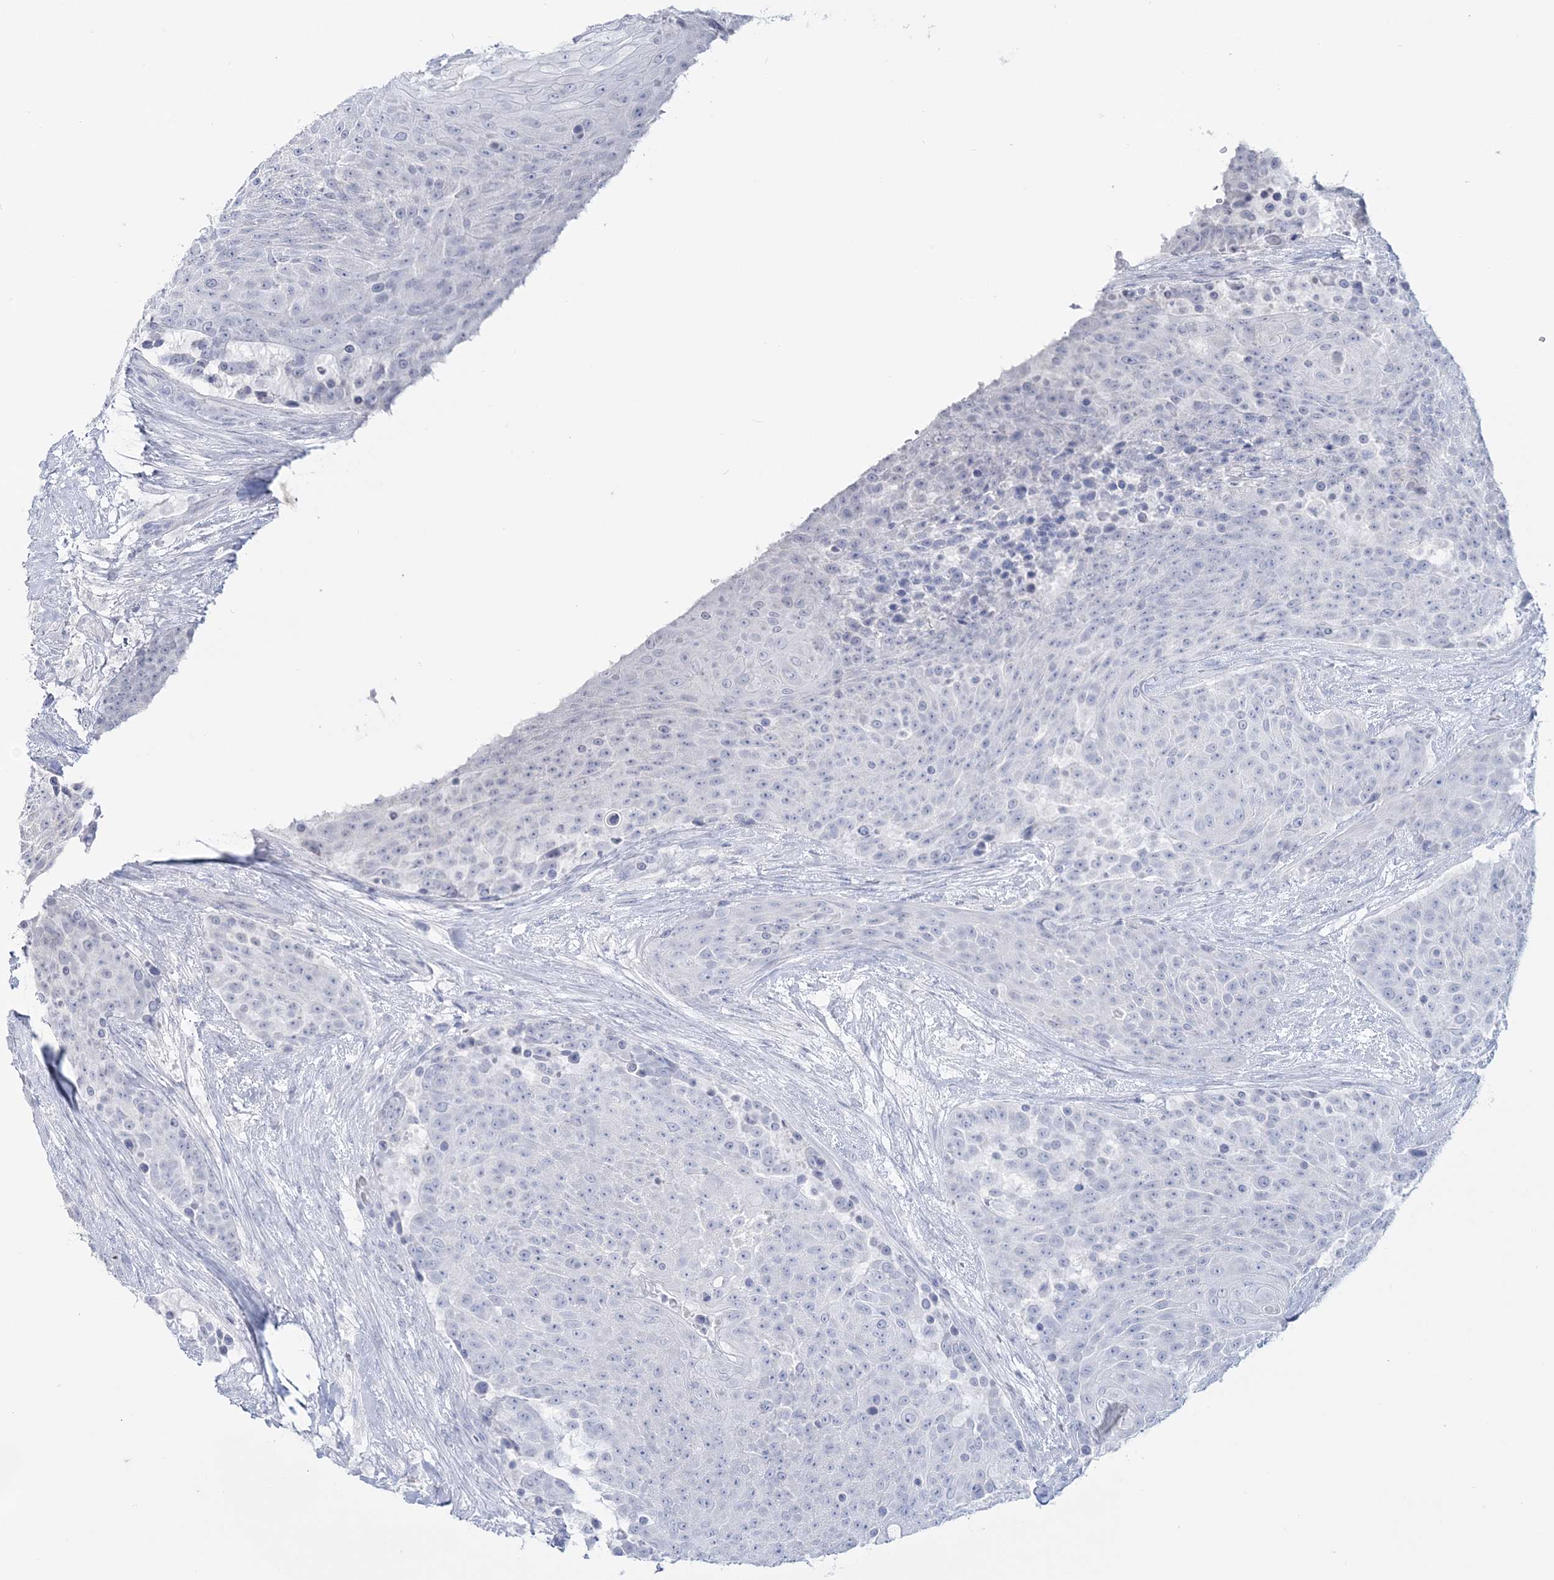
{"staining": {"intensity": "negative", "quantity": "none", "location": "none"}, "tissue": "urothelial cancer", "cell_type": "Tumor cells", "image_type": "cancer", "snomed": [{"axis": "morphology", "description": "Urothelial carcinoma, High grade"}, {"axis": "topography", "description": "Urinary bladder"}], "caption": "The image demonstrates no significant positivity in tumor cells of urothelial cancer.", "gene": "CYP3A4", "patient": {"sex": "female", "age": 63}}